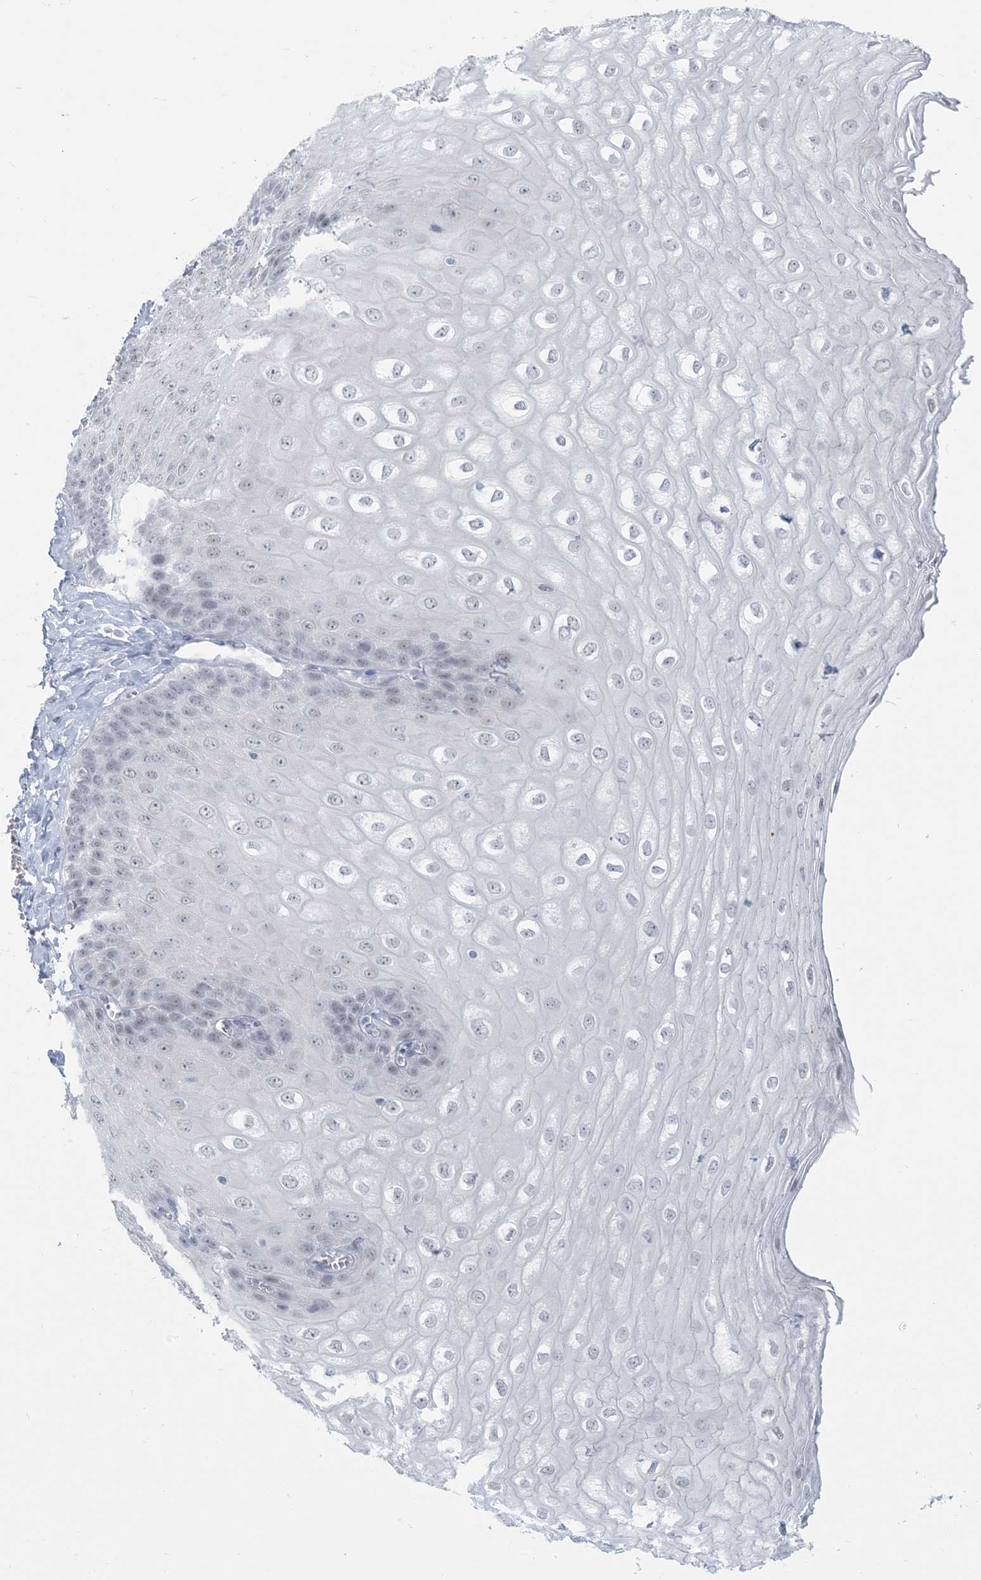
{"staining": {"intensity": "negative", "quantity": "none", "location": "none"}, "tissue": "esophagus", "cell_type": "Squamous epithelial cells", "image_type": "normal", "snomed": [{"axis": "morphology", "description": "Normal tissue, NOS"}, {"axis": "topography", "description": "Esophagus"}], "caption": "Squamous epithelial cells show no significant protein expression in normal esophagus.", "gene": "SCML1", "patient": {"sex": "male", "age": 60}}